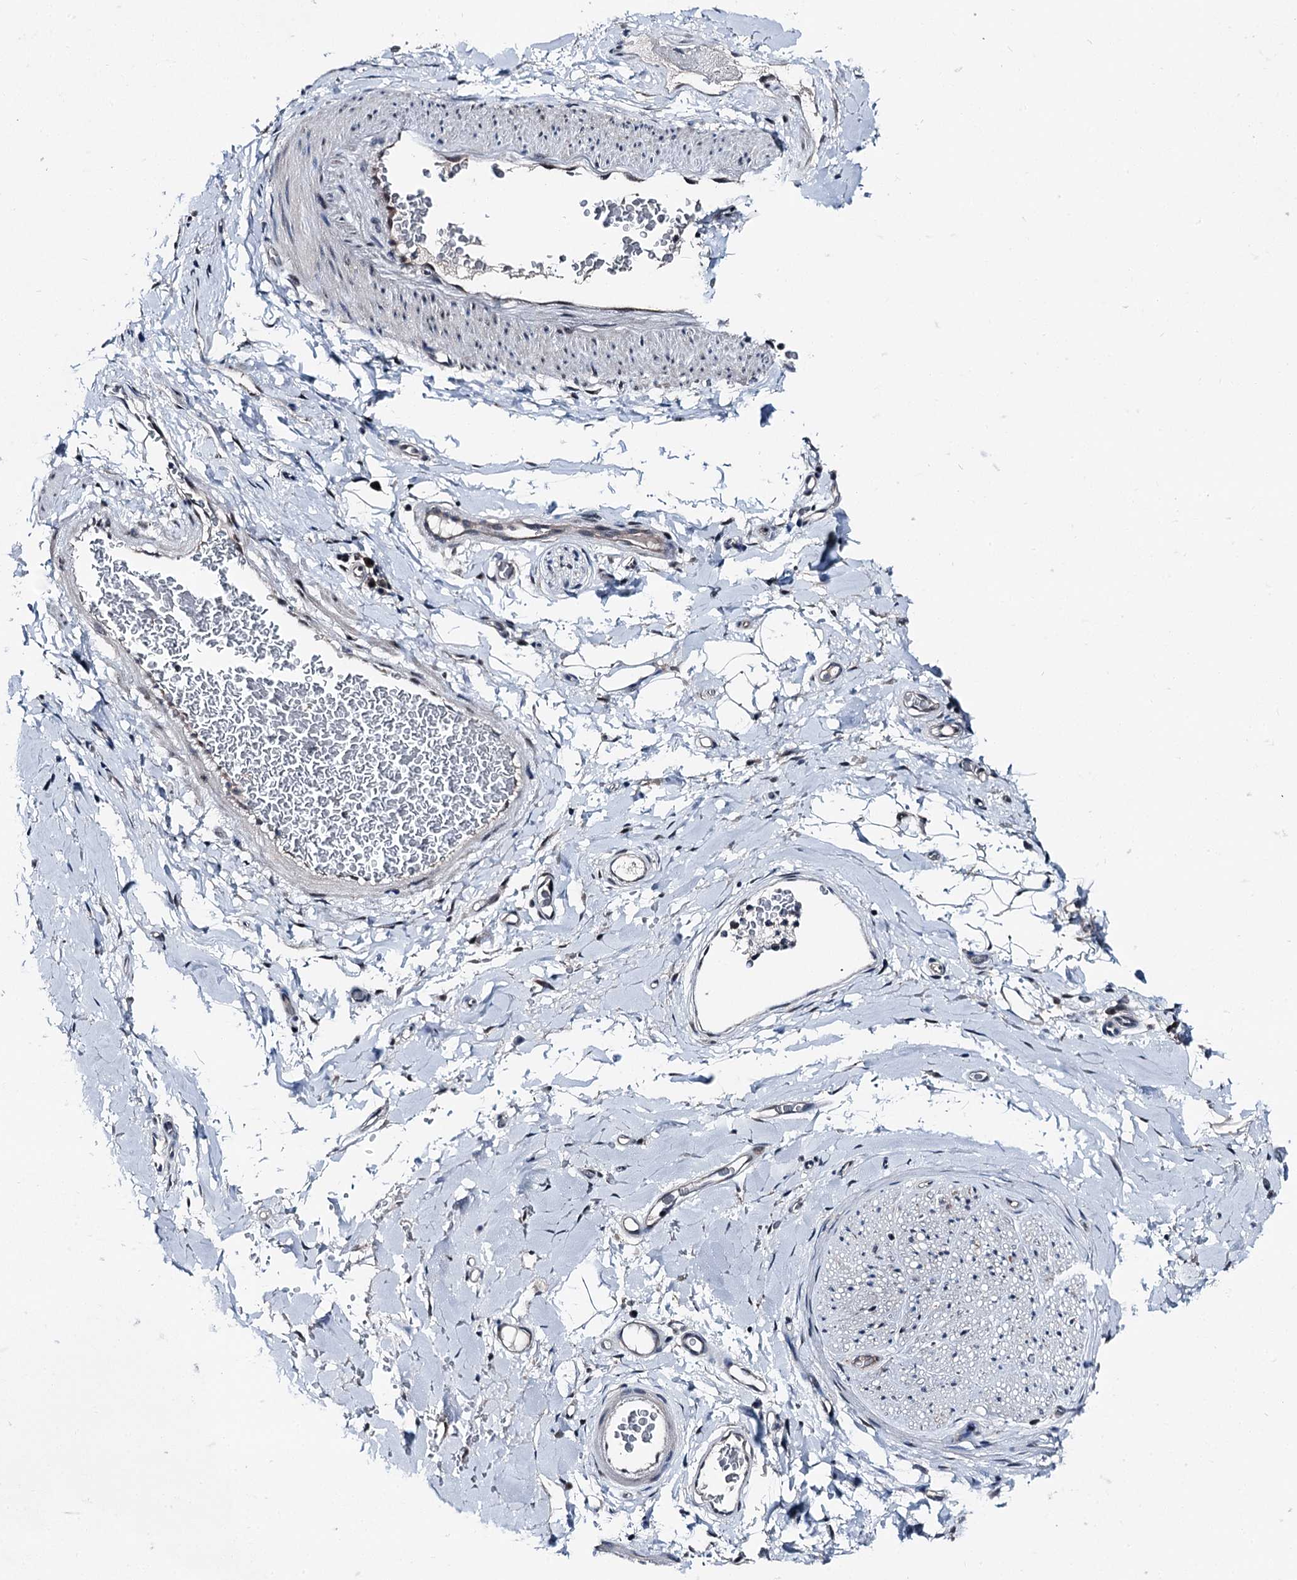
{"staining": {"intensity": "weak", "quantity": ">75%", "location": "nuclear"}, "tissue": "adipose tissue", "cell_type": "Adipocytes", "image_type": "normal", "snomed": [{"axis": "morphology", "description": "Normal tissue, NOS"}, {"axis": "morphology", "description": "Adenocarcinoma, NOS"}, {"axis": "topography", "description": "Stomach, upper"}, {"axis": "topography", "description": "Peripheral nerve tissue"}], "caption": "Immunohistochemistry (IHC) image of unremarkable adipose tissue: human adipose tissue stained using immunohistochemistry (IHC) exhibits low levels of weak protein expression localized specifically in the nuclear of adipocytes, appearing as a nuclear brown color.", "gene": "PSMD13", "patient": {"sex": "male", "age": 62}}